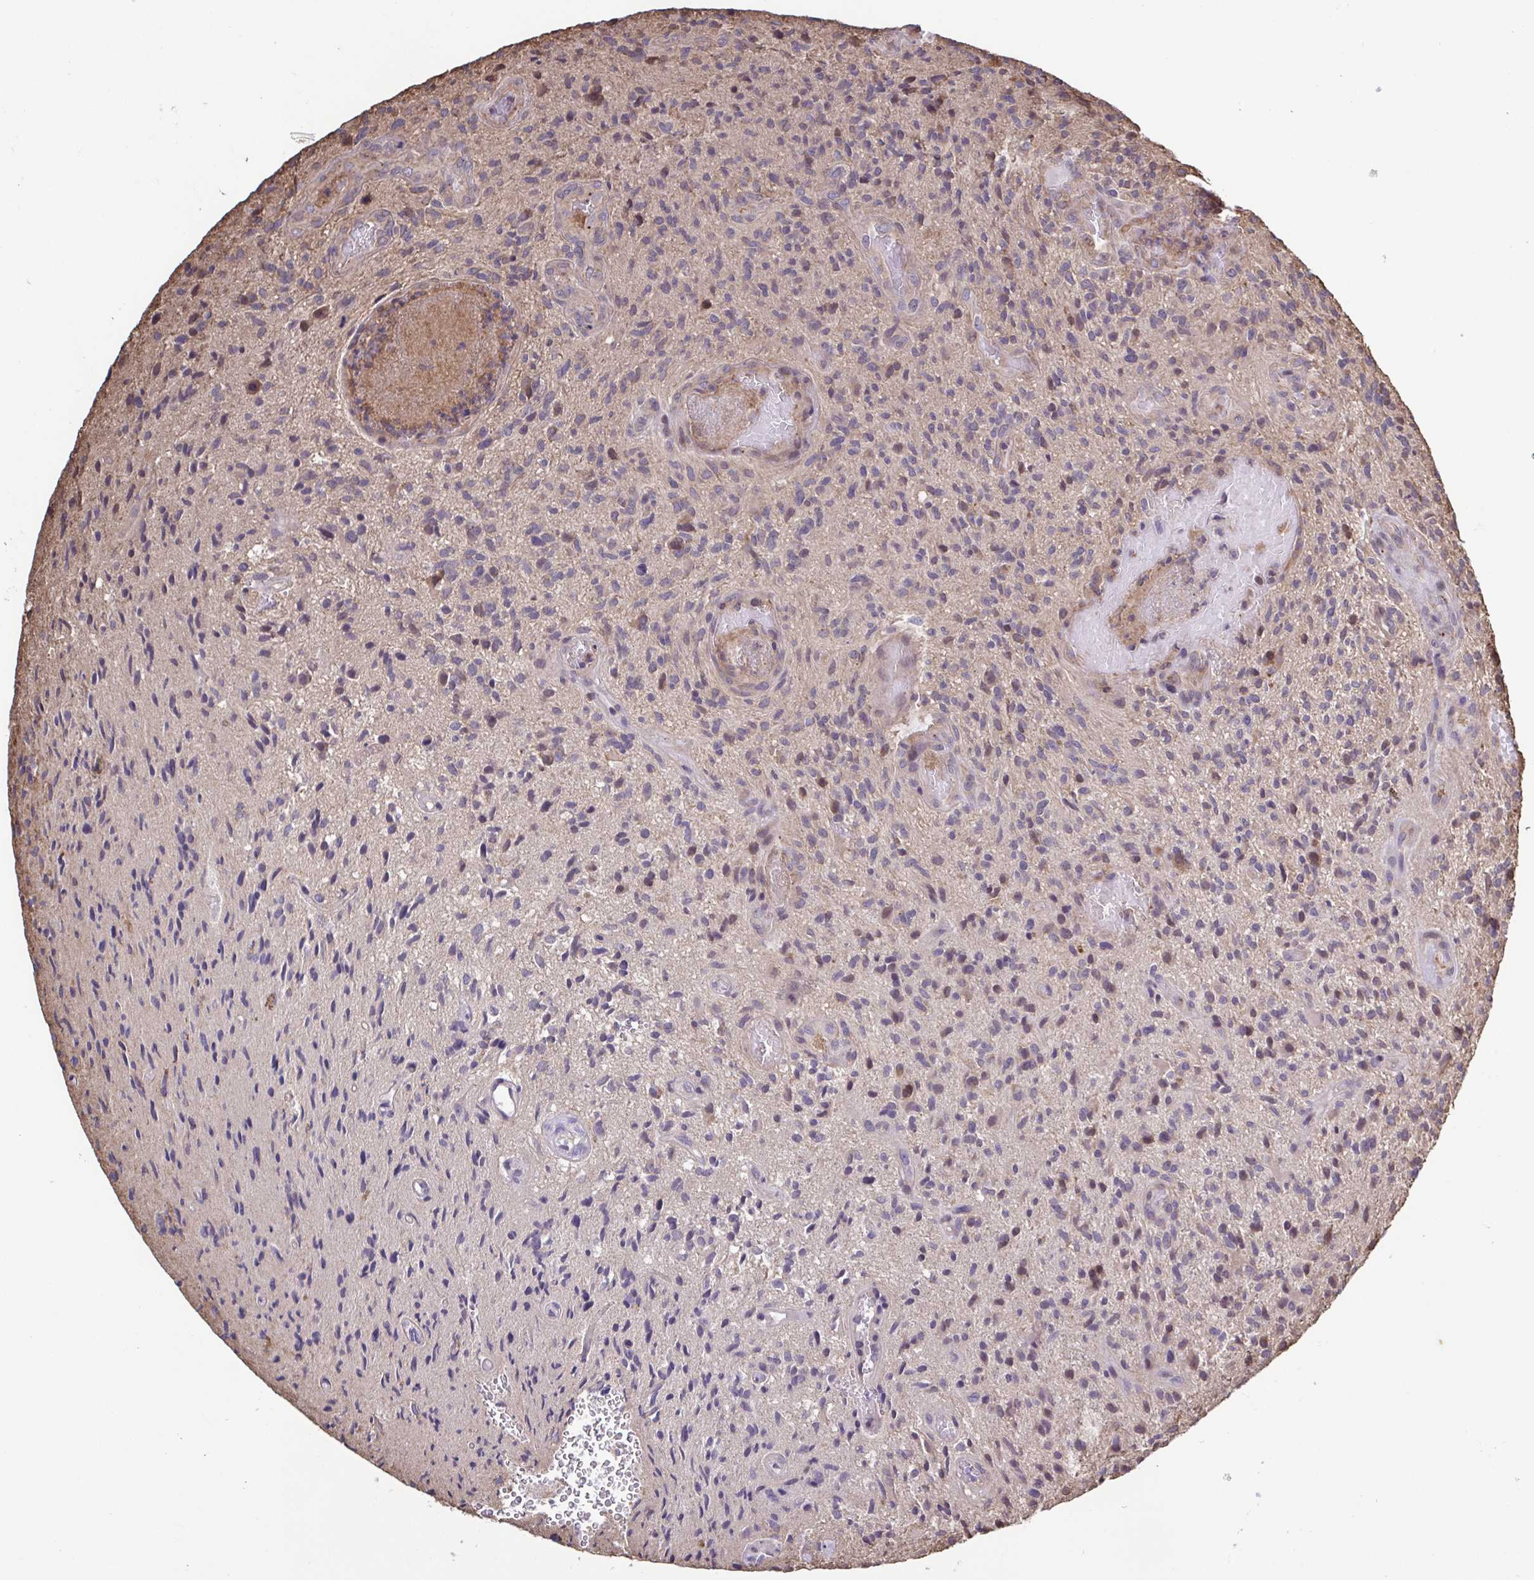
{"staining": {"intensity": "negative", "quantity": "none", "location": "none"}, "tissue": "glioma", "cell_type": "Tumor cells", "image_type": "cancer", "snomed": [{"axis": "morphology", "description": "Glioma, malignant, High grade"}, {"axis": "topography", "description": "Brain"}], "caption": "This is an immunohistochemistry (IHC) micrograph of human high-grade glioma (malignant). There is no expression in tumor cells.", "gene": "ZNF200", "patient": {"sex": "male", "age": 55}}